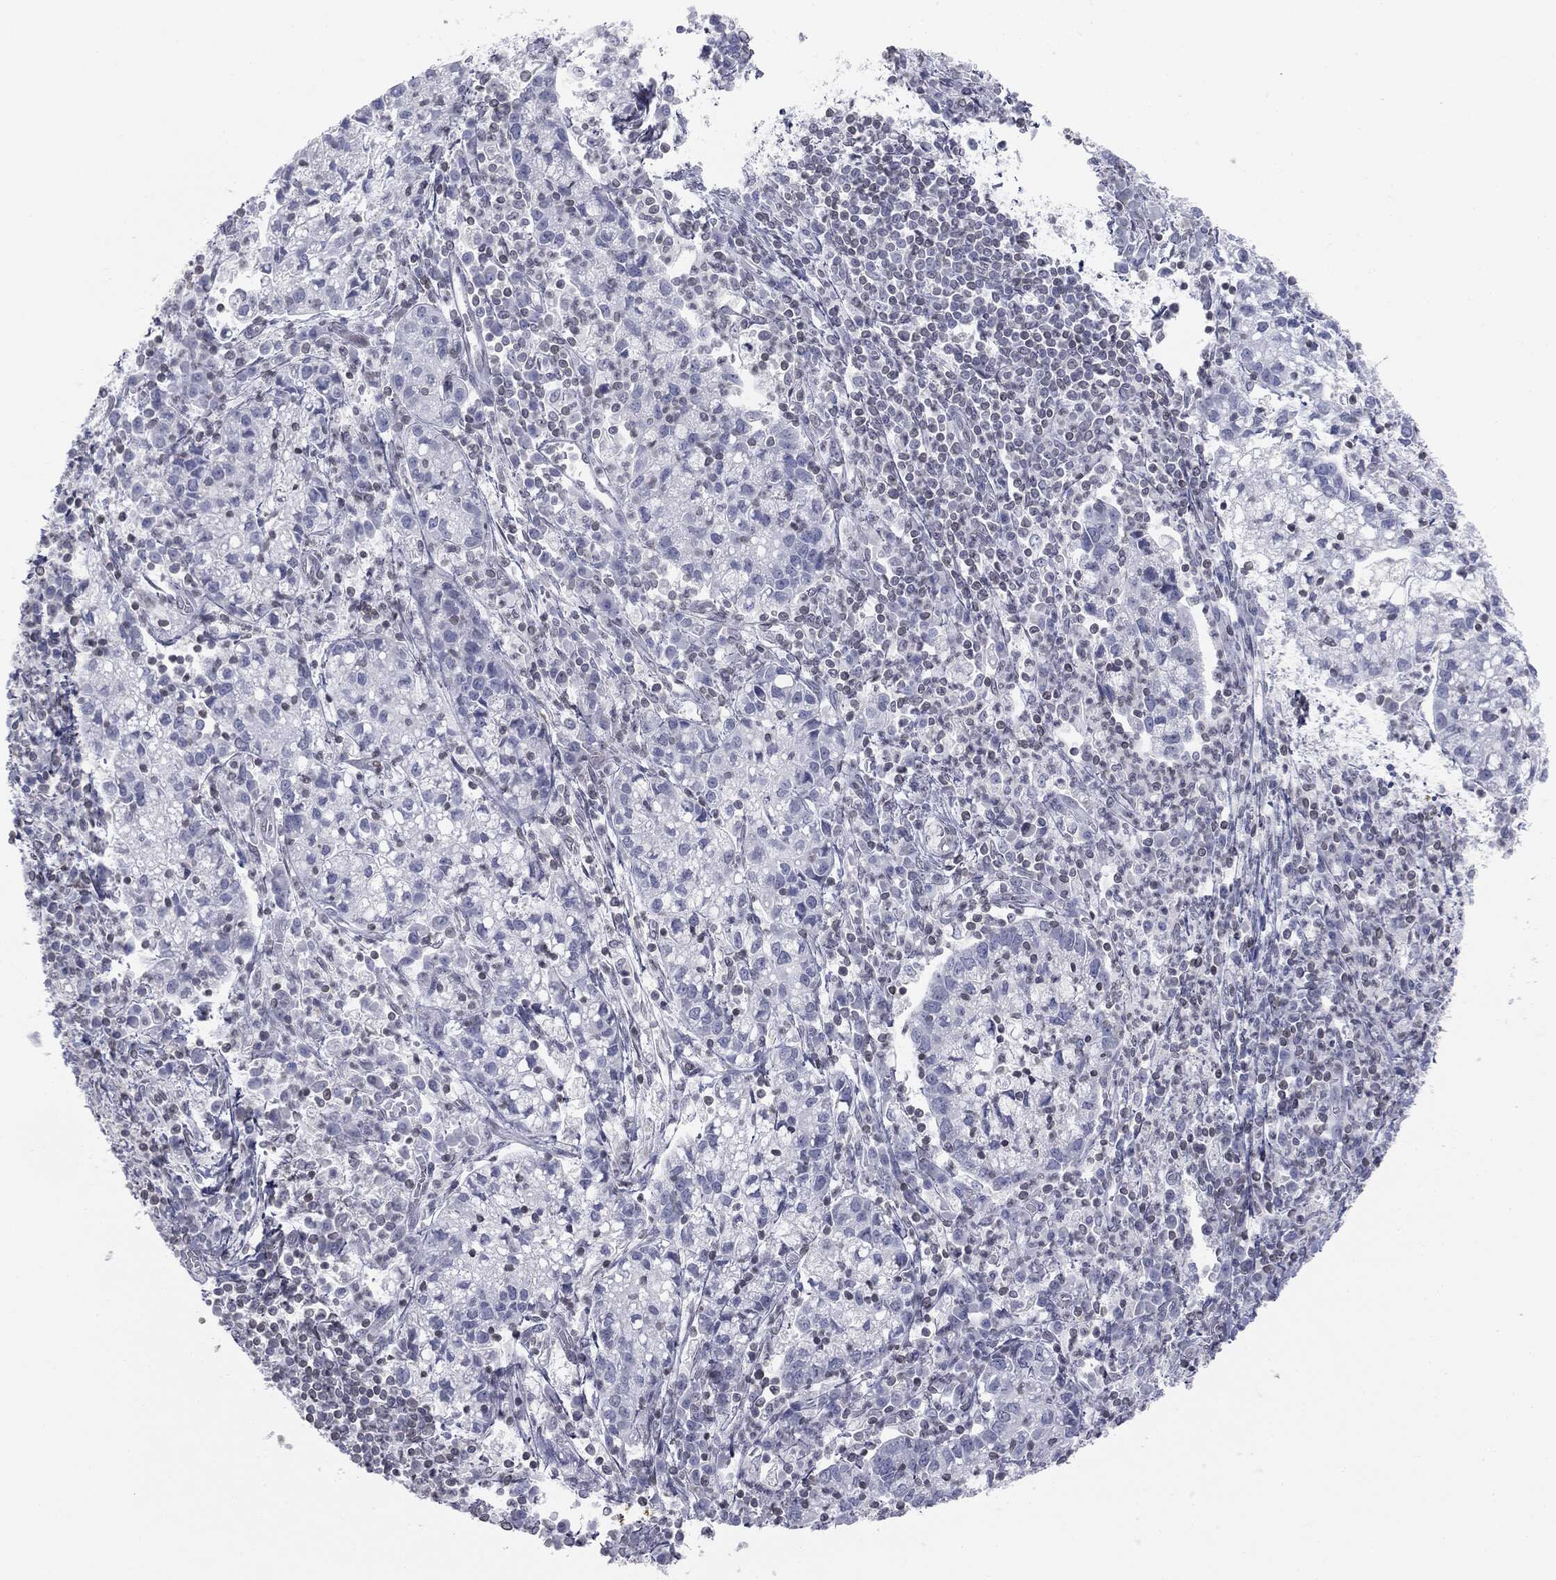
{"staining": {"intensity": "negative", "quantity": "none", "location": "none"}, "tissue": "cervical cancer", "cell_type": "Tumor cells", "image_type": "cancer", "snomed": [{"axis": "morphology", "description": "Normal tissue, NOS"}, {"axis": "morphology", "description": "Adenocarcinoma, NOS"}, {"axis": "topography", "description": "Cervix"}], "caption": "Immunohistochemical staining of human cervical cancer (adenocarcinoma) demonstrates no significant positivity in tumor cells.", "gene": "ALDOB", "patient": {"sex": "female", "age": 44}}